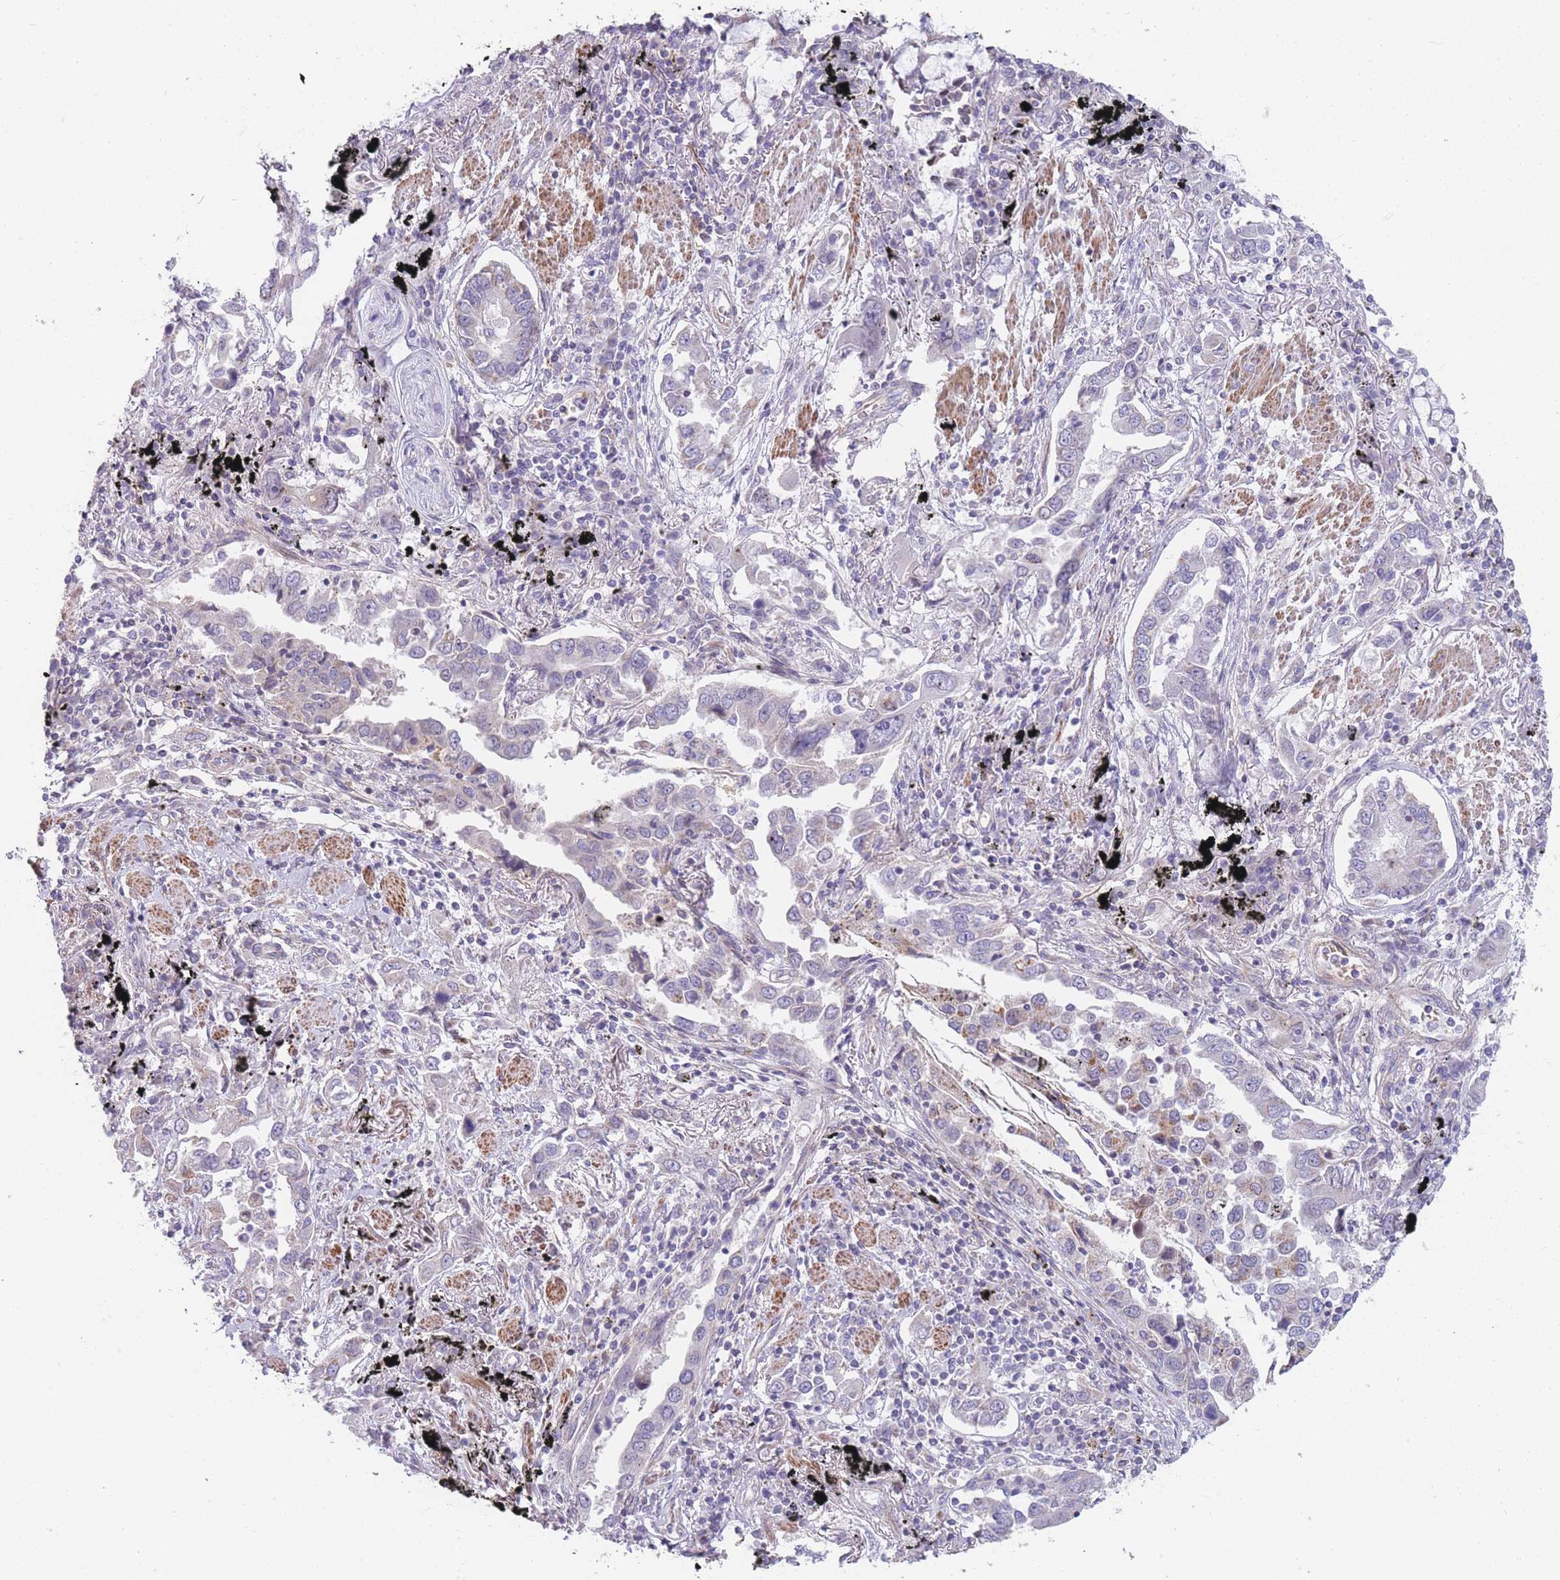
{"staining": {"intensity": "negative", "quantity": "none", "location": "none"}, "tissue": "lung cancer", "cell_type": "Tumor cells", "image_type": "cancer", "snomed": [{"axis": "morphology", "description": "Adenocarcinoma, NOS"}, {"axis": "topography", "description": "Lung"}], "caption": "The histopathology image displays no significant positivity in tumor cells of adenocarcinoma (lung). (Stains: DAB (3,3'-diaminobenzidine) IHC with hematoxylin counter stain, Microscopy: brightfield microscopy at high magnification).", "gene": "SMPD4", "patient": {"sex": "male", "age": 67}}